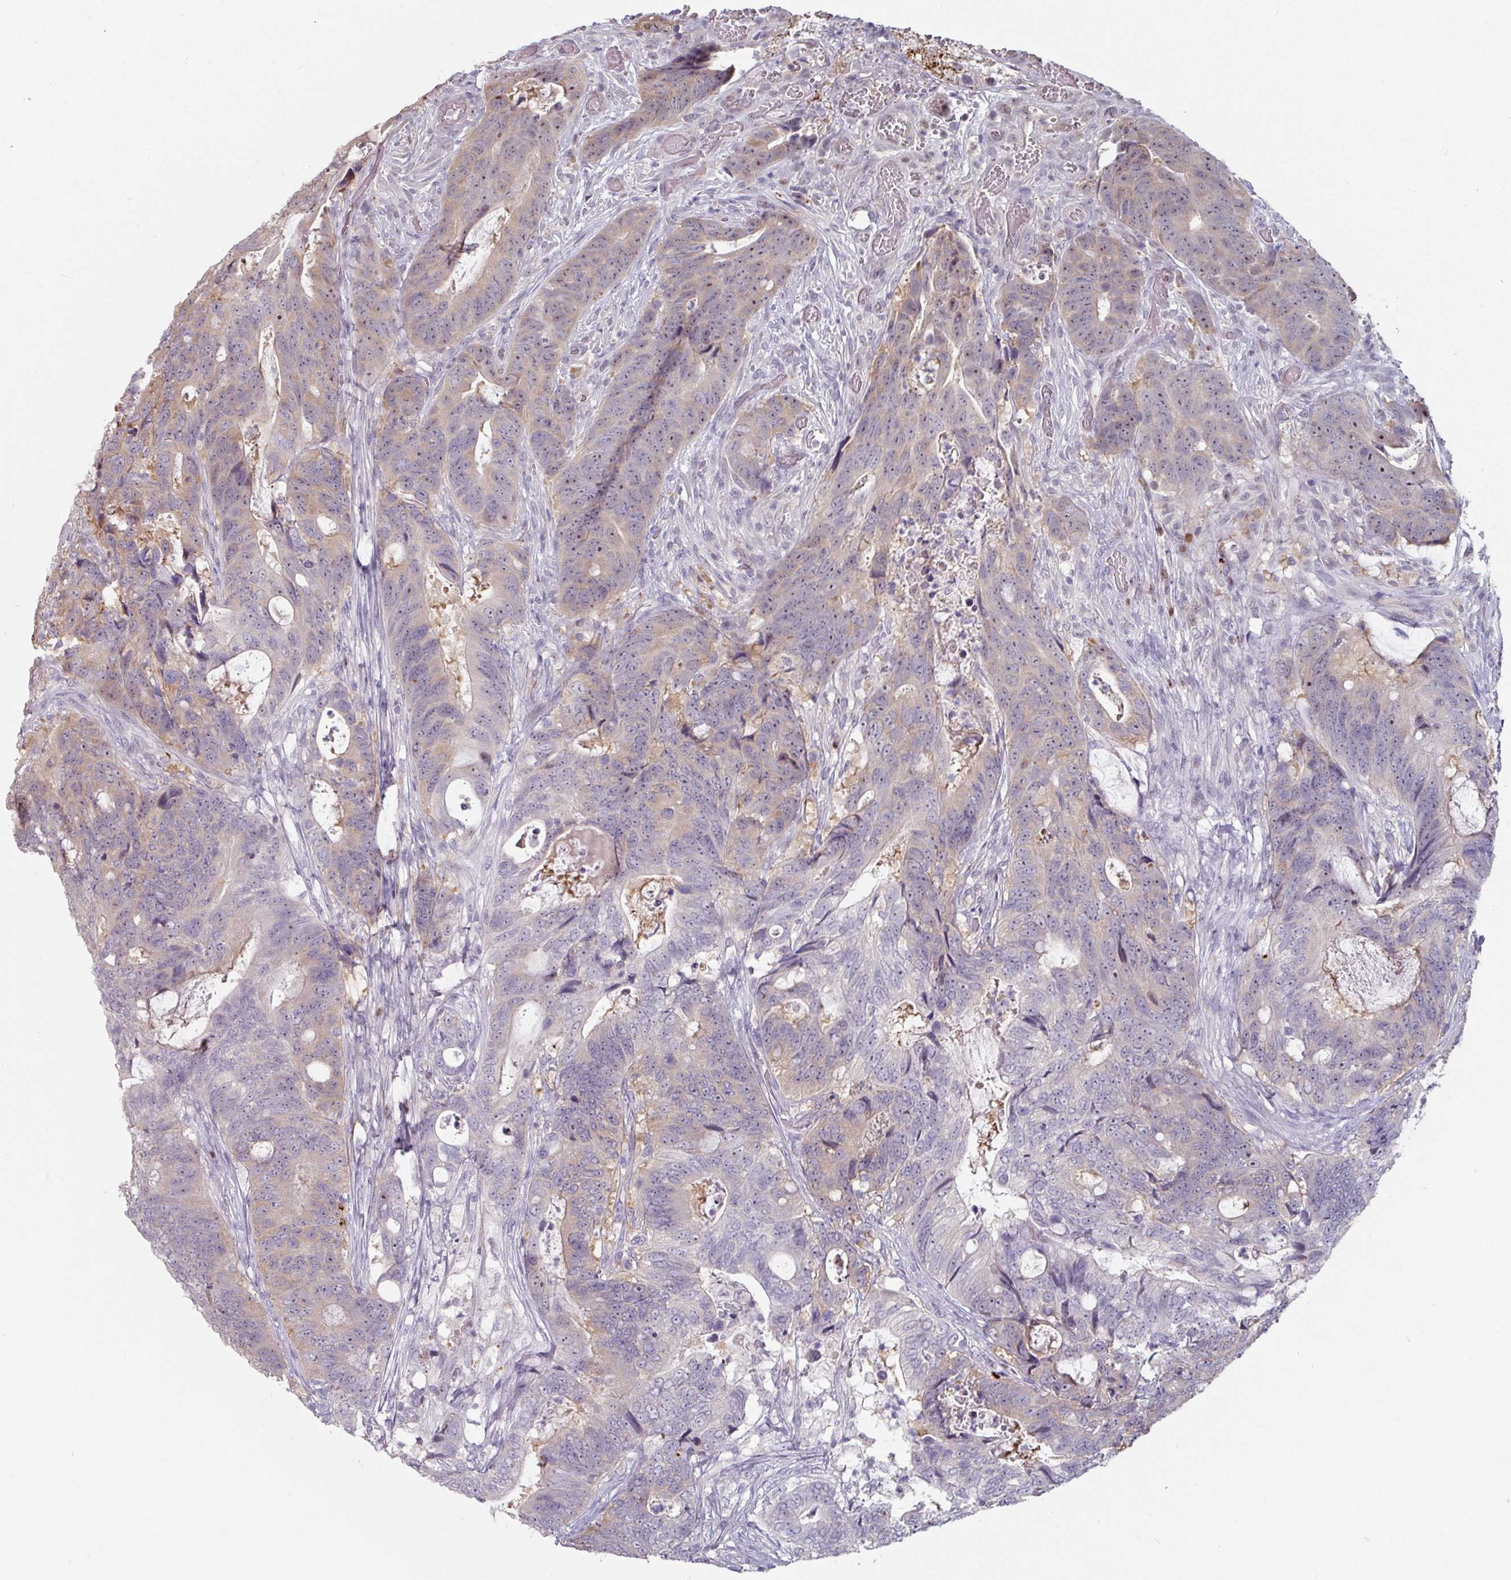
{"staining": {"intensity": "weak", "quantity": "25%-75%", "location": "cytoplasmic/membranous,nuclear"}, "tissue": "colorectal cancer", "cell_type": "Tumor cells", "image_type": "cancer", "snomed": [{"axis": "morphology", "description": "Adenocarcinoma, NOS"}, {"axis": "topography", "description": "Colon"}], "caption": "This micrograph demonstrates immunohistochemistry (IHC) staining of human adenocarcinoma (colorectal), with low weak cytoplasmic/membranous and nuclear staining in approximately 25%-75% of tumor cells.", "gene": "ZBTB6", "patient": {"sex": "female", "age": 82}}